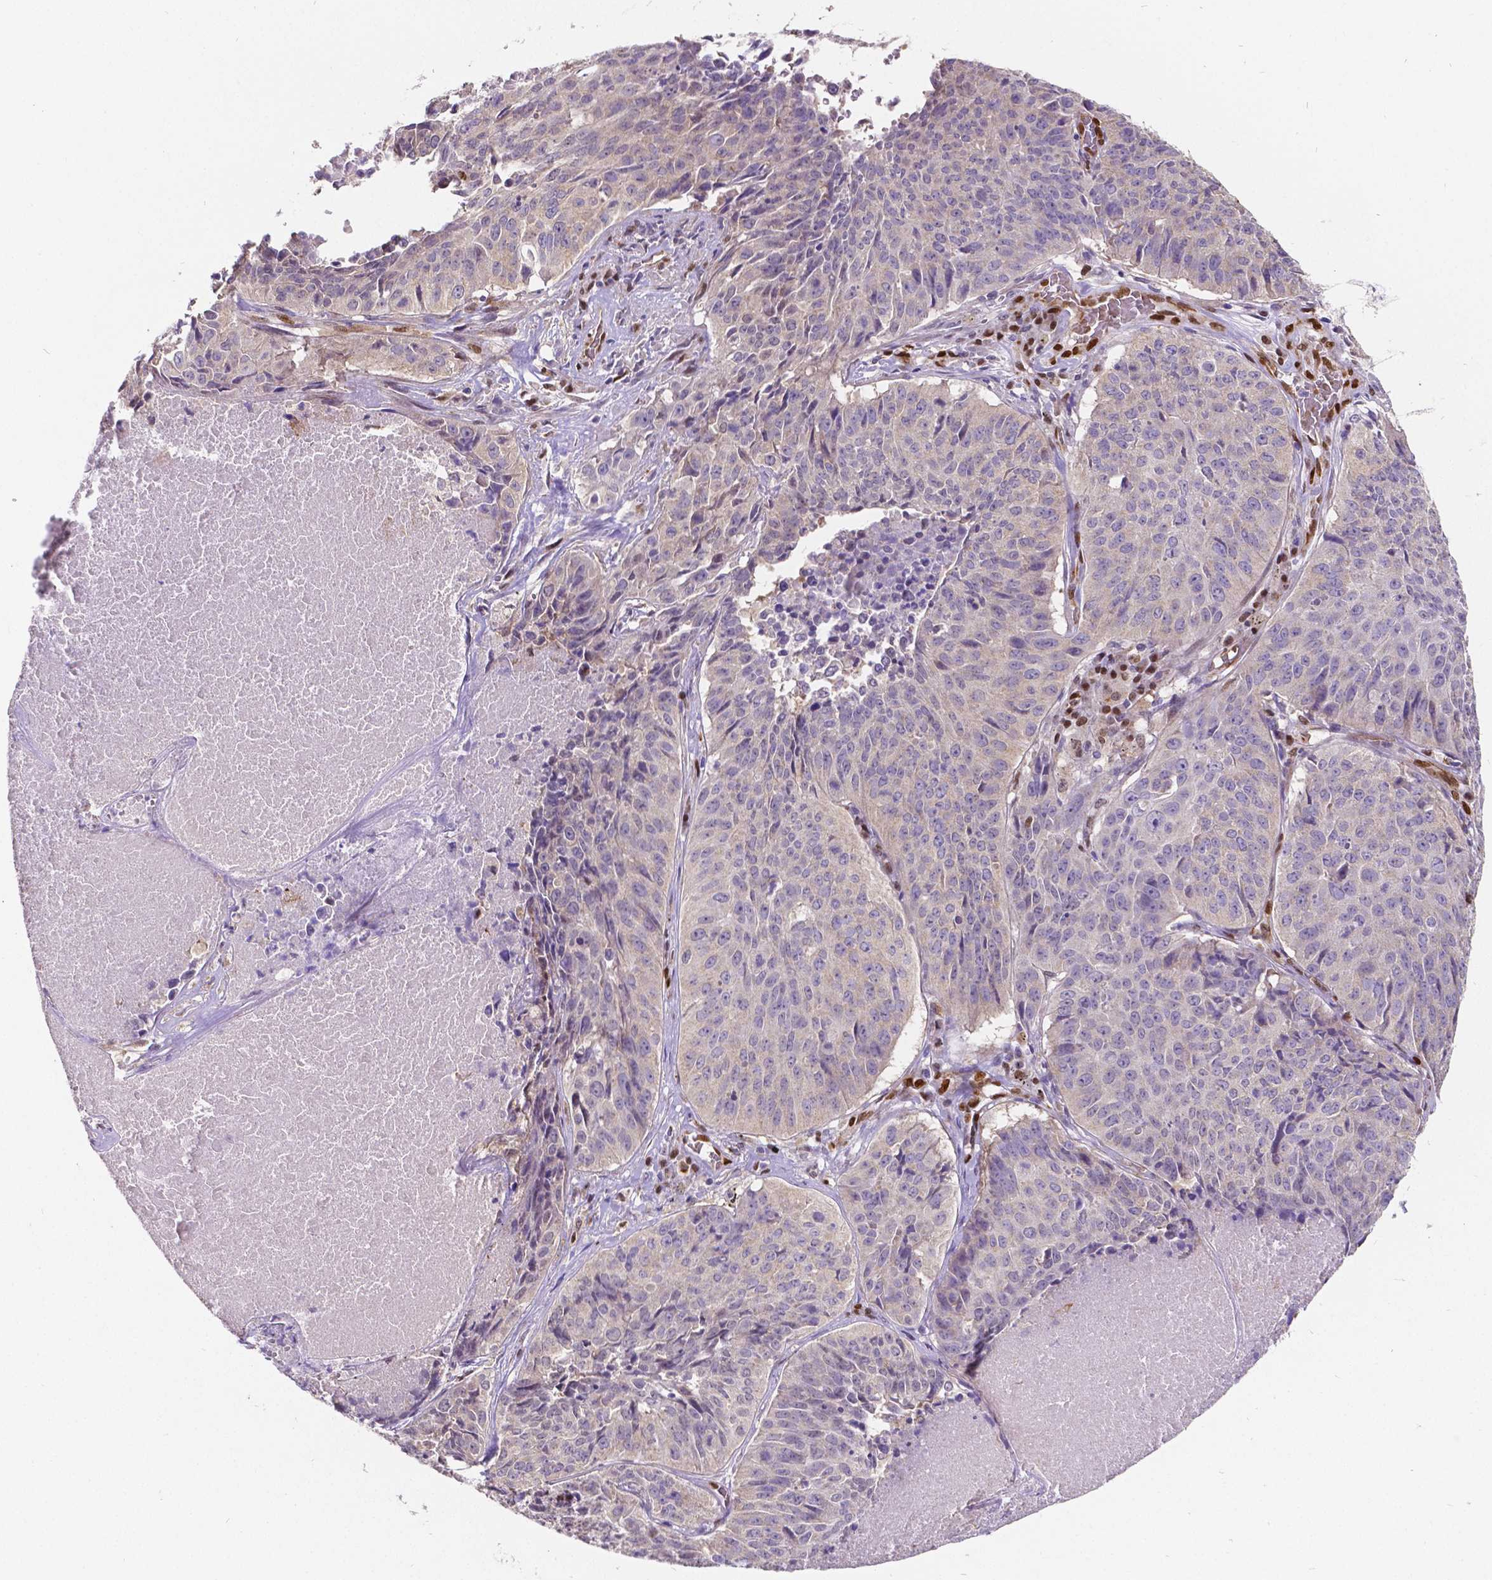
{"staining": {"intensity": "negative", "quantity": "none", "location": "none"}, "tissue": "lung cancer", "cell_type": "Tumor cells", "image_type": "cancer", "snomed": [{"axis": "morphology", "description": "Normal tissue, NOS"}, {"axis": "morphology", "description": "Squamous cell carcinoma, NOS"}, {"axis": "topography", "description": "Bronchus"}, {"axis": "topography", "description": "Lung"}], "caption": "Immunohistochemistry (IHC) image of squamous cell carcinoma (lung) stained for a protein (brown), which displays no positivity in tumor cells.", "gene": "MEF2C", "patient": {"sex": "male", "age": 64}}